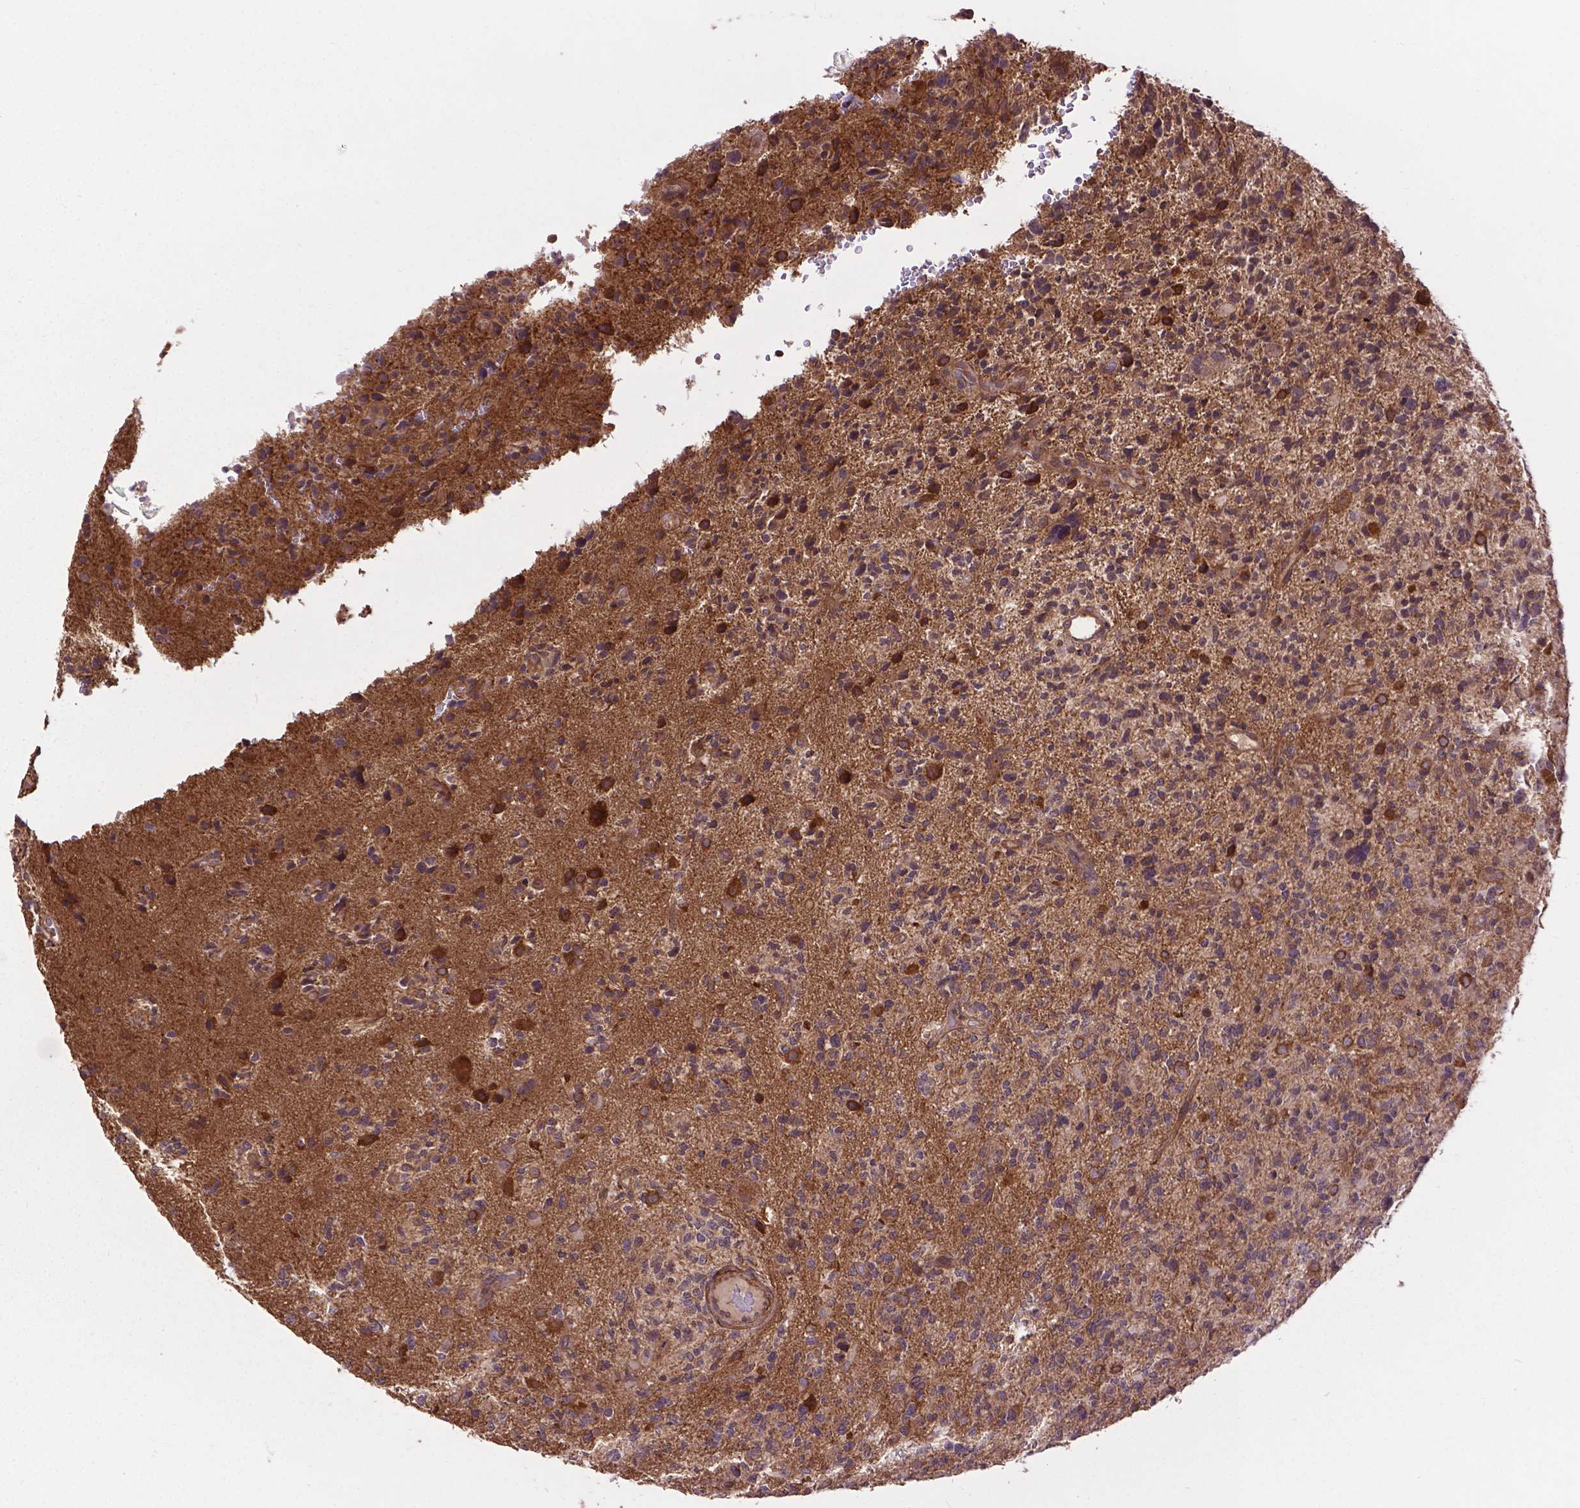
{"staining": {"intensity": "weak", "quantity": ">75%", "location": "cytoplasmic/membranous"}, "tissue": "glioma", "cell_type": "Tumor cells", "image_type": "cancer", "snomed": [{"axis": "morphology", "description": "Glioma, malignant, High grade"}, {"axis": "topography", "description": "Brain"}], "caption": "DAB immunohistochemical staining of malignant glioma (high-grade) demonstrates weak cytoplasmic/membranous protein expression in approximately >75% of tumor cells. (Brightfield microscopy of DAB IHC at high magnification).", "gene": "ZNF616", "patient": {"sex": "female", "age": 71}}